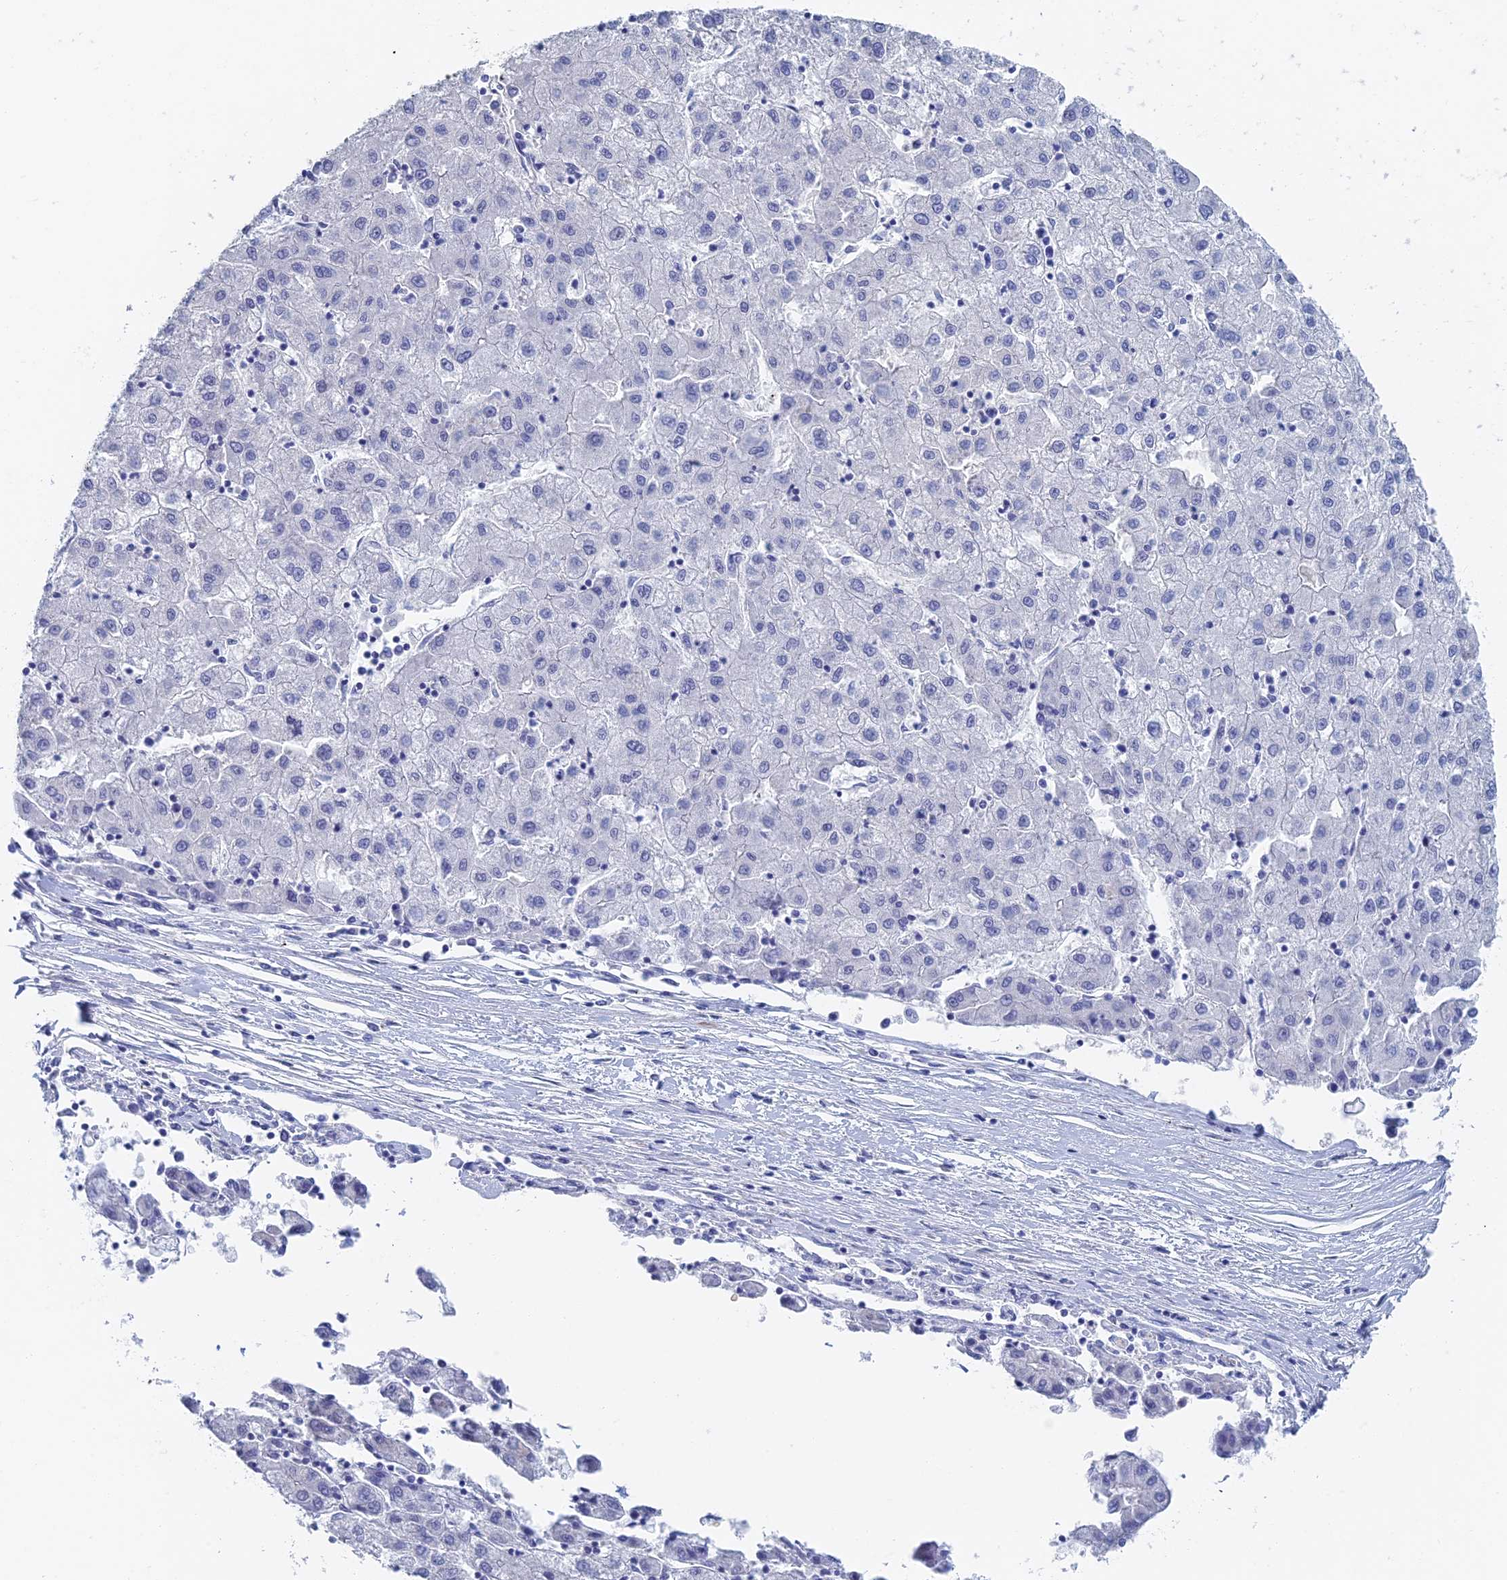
{"staining": {"intensity": "negative", "quantity": "none", "location": "none"}, "tissue": "liver cancer", "cell_type": "Tumor cells", "image_type": "cancer", "snomed": [{"axis": "morphology", "description": "Carcinoma, Hepatocellular, NOS"}, {"axis": "topography", "description": "Liver"}], "caption": "Immunohistochemistry of hepatocellular carcinoma (liver) shows no positivity in tumor cells.", "gene": "DRGX", "patient": {"sex": "male", "age": 72}}